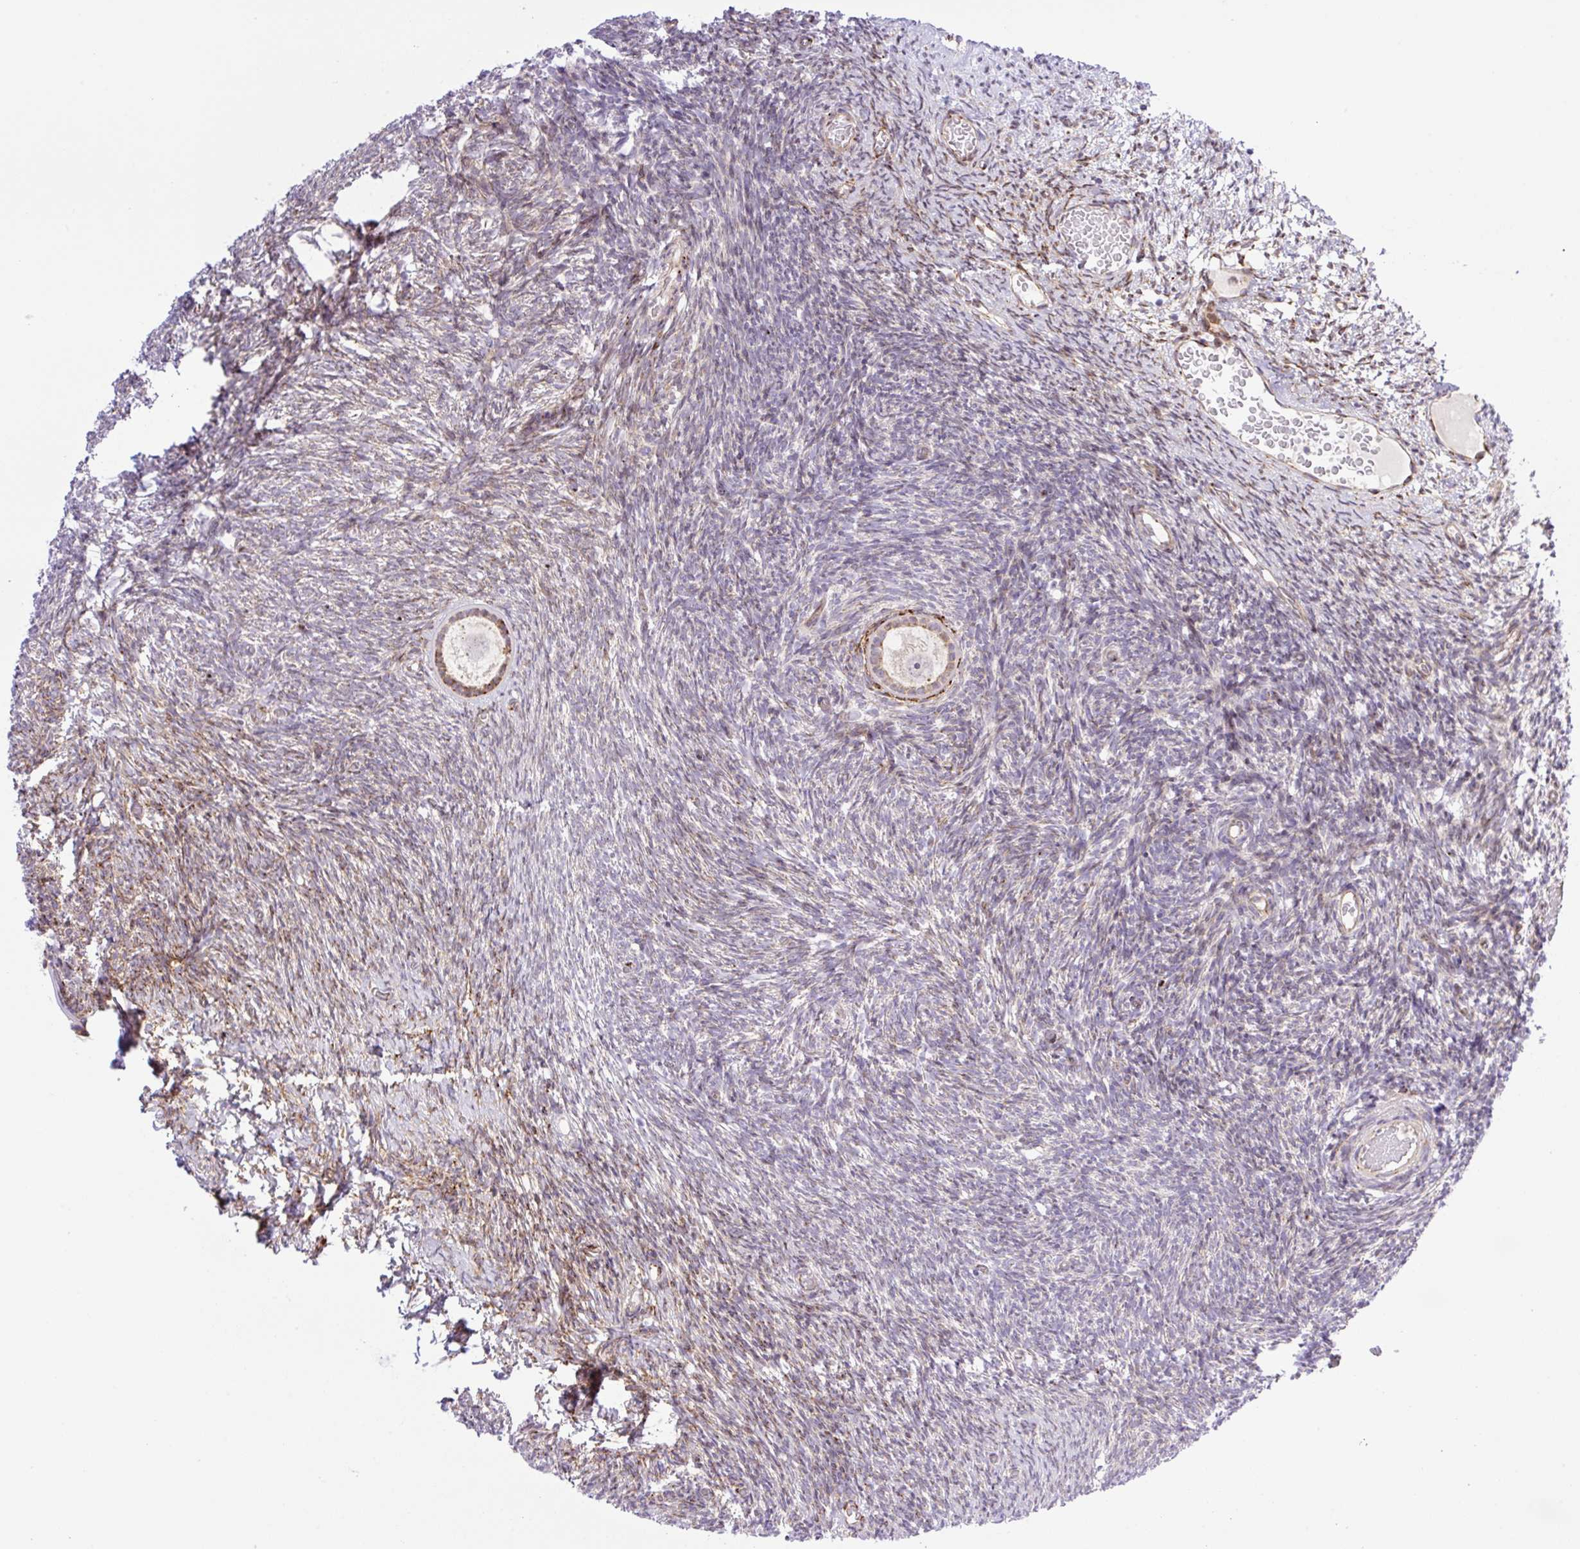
{"staining": {"intensity": "moderate", "quantity": "25%-75%", "location": "cytoplasmic/membranous"}, "tissue": "ovary", "cell_type": "Follicle cells", "image_type": "normal", "snomed": [{"axis": "morphology", "description": "Normal tissue, NOS"}, {"axis": "topography", "description": "Ovary"}], "caption": "About 25%-75% of follicle cells in unremarkable ovary display moderate cytoplasmic/membranous protein positivity as visualized by brown immunohistochemical staining.", "gene": "RAB30", "patient": {"sex": "female", "age": 39}}